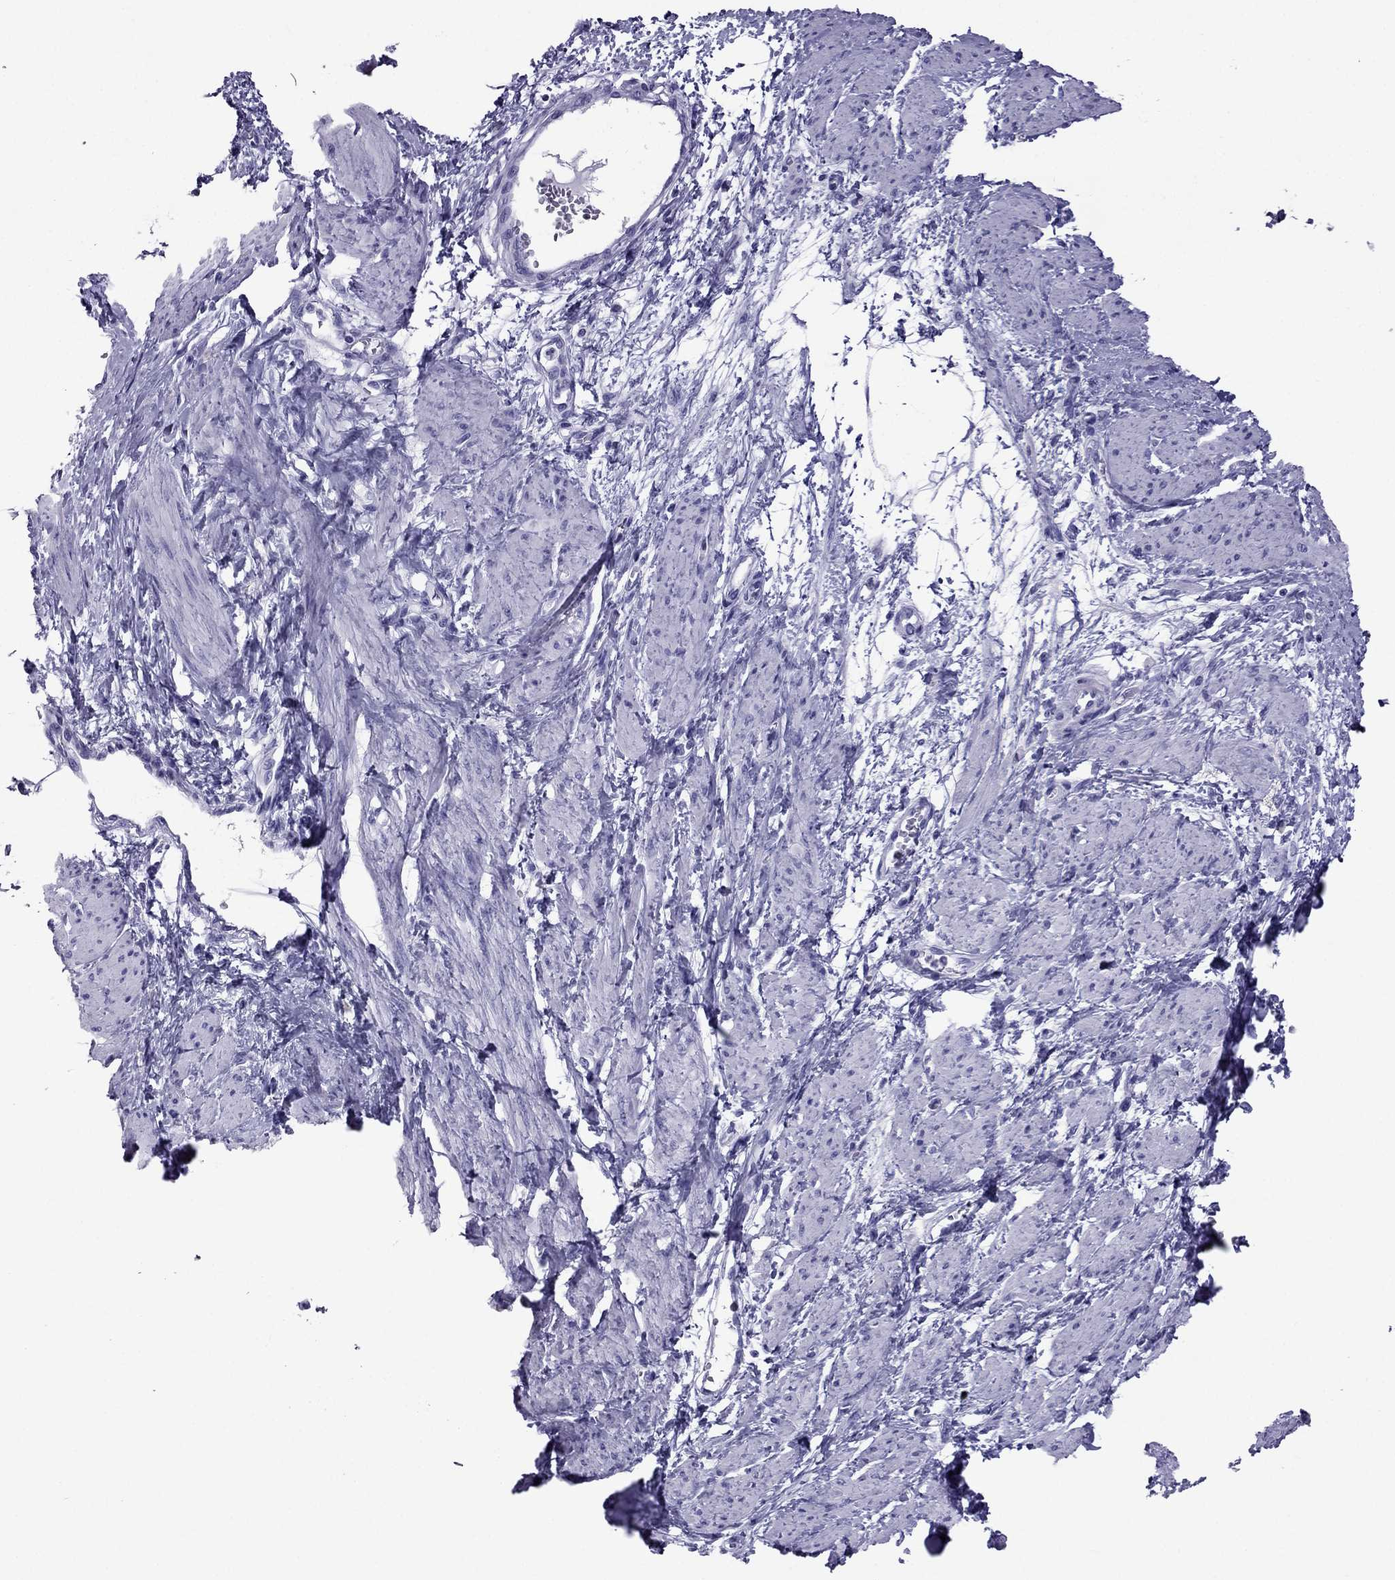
{"staining": {"intensity": "negative", "quantity": "none", "location": "none"}, "tissue": "smooth muscle", "cell_type": "Smooth muscle cells", "image_type": "normal", "snomed": [{"axis": "morphology", "description": "Normal tissue, NOS"}, {"axis": "topography", "description": "Smooth muscle"}, {"axis": "topography", "description": "Uterus"}], "caption": "High power microscopy histopathology image of an immunohistochemistry (IHC) photomicrograph of normal smooth muscle, revealing no significant expression in smooth muscle cells.", "gene": "TFF3", "patient": {"sex": "female", "age": 39}}